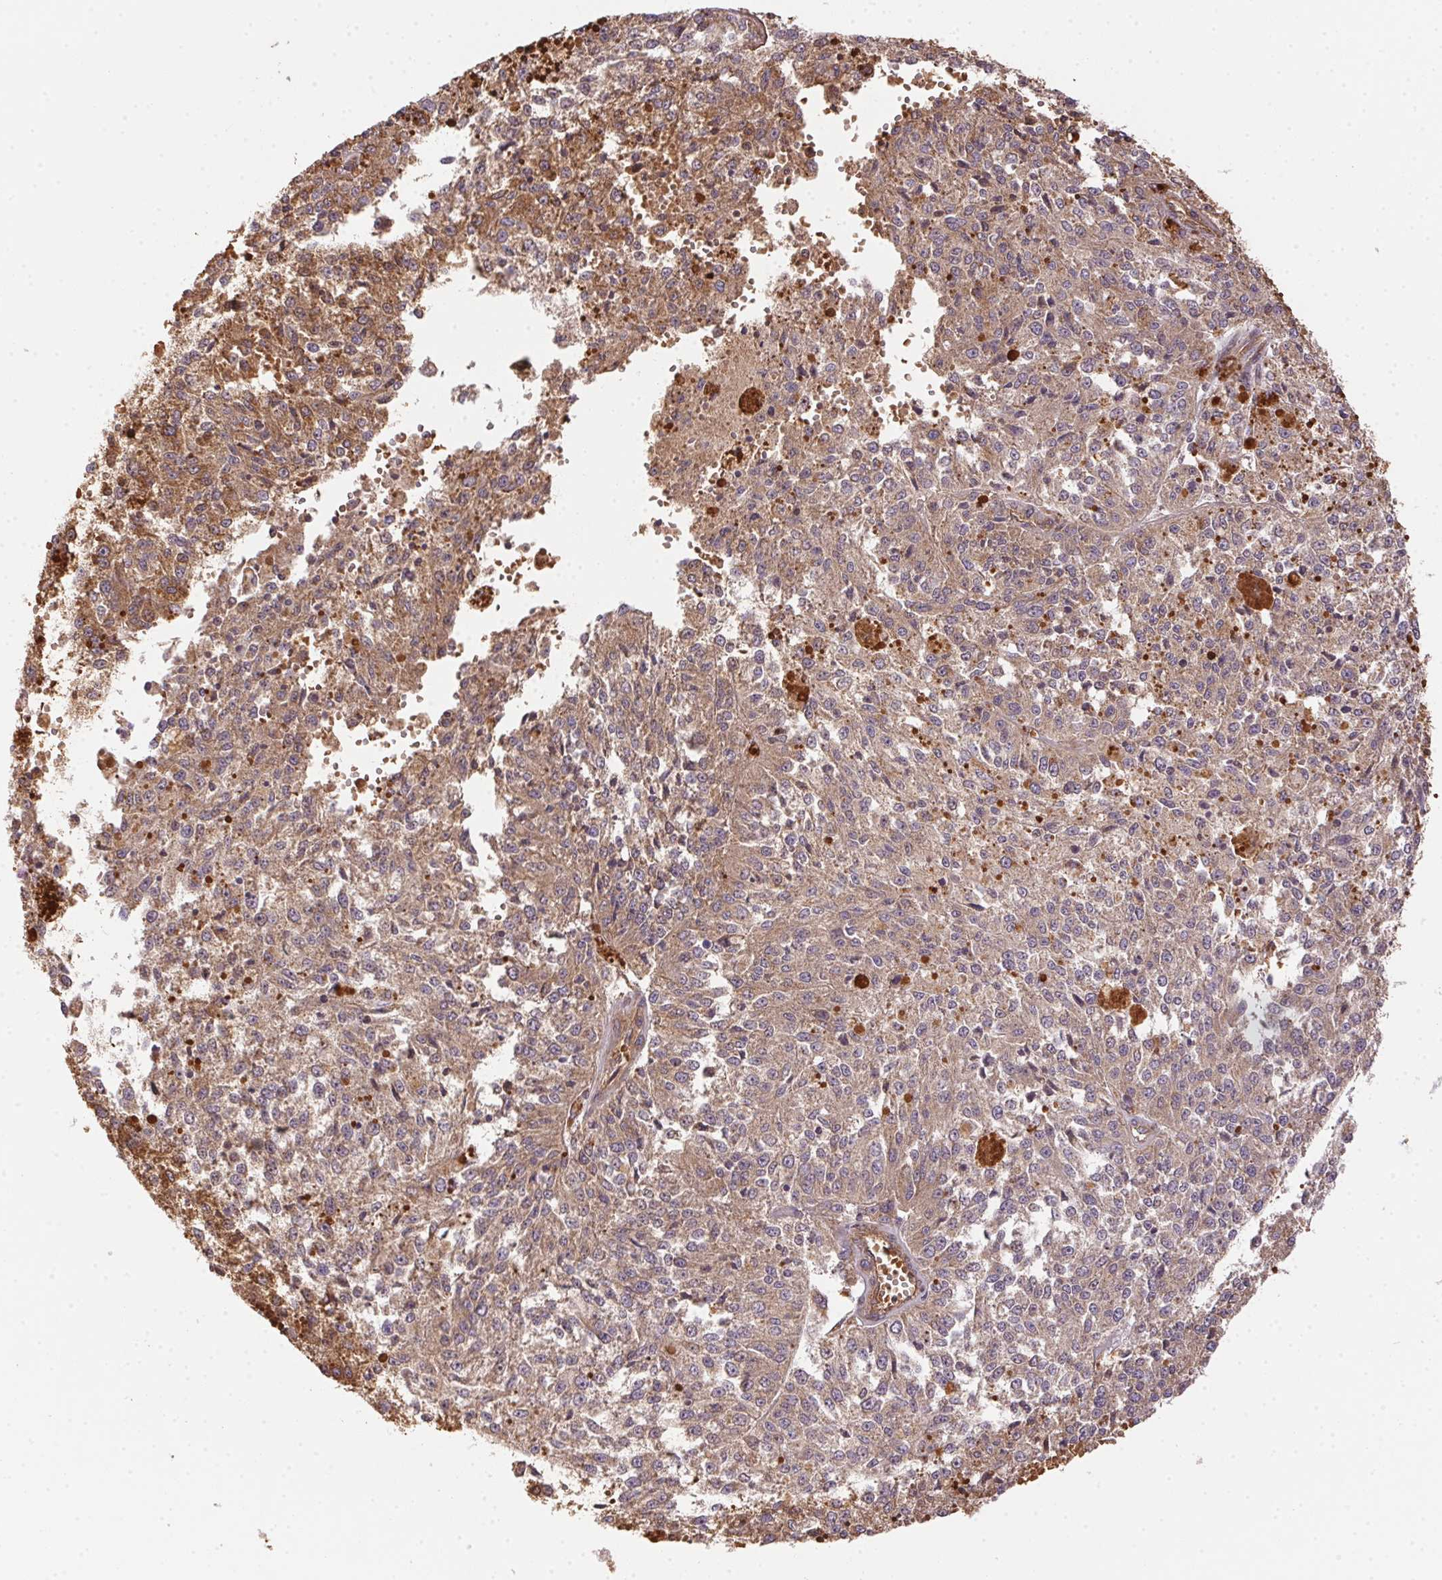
{"staining": {"intensity": "moderate", "quantity": ">75%", "location": "cytoplasmic/membranous"}, "tissue": "melanoma", "cell_type": "Tumor cells", "image_type": "cancer", "snomed": [{"axis": "morphology", "description": "Malignant melanoma, Metastatic site"}, {"axis": "topography", "description": "Lymph node"}], "caption": "The histopathology image demonstrates staining of melanoma, revealing moderate cytoplasmic/membranous protein positivity (brown color) within tumor cells. Nuclei are stained in blue.", "gene": "USE1", "patient": {"sex": "female", "age": 64}}